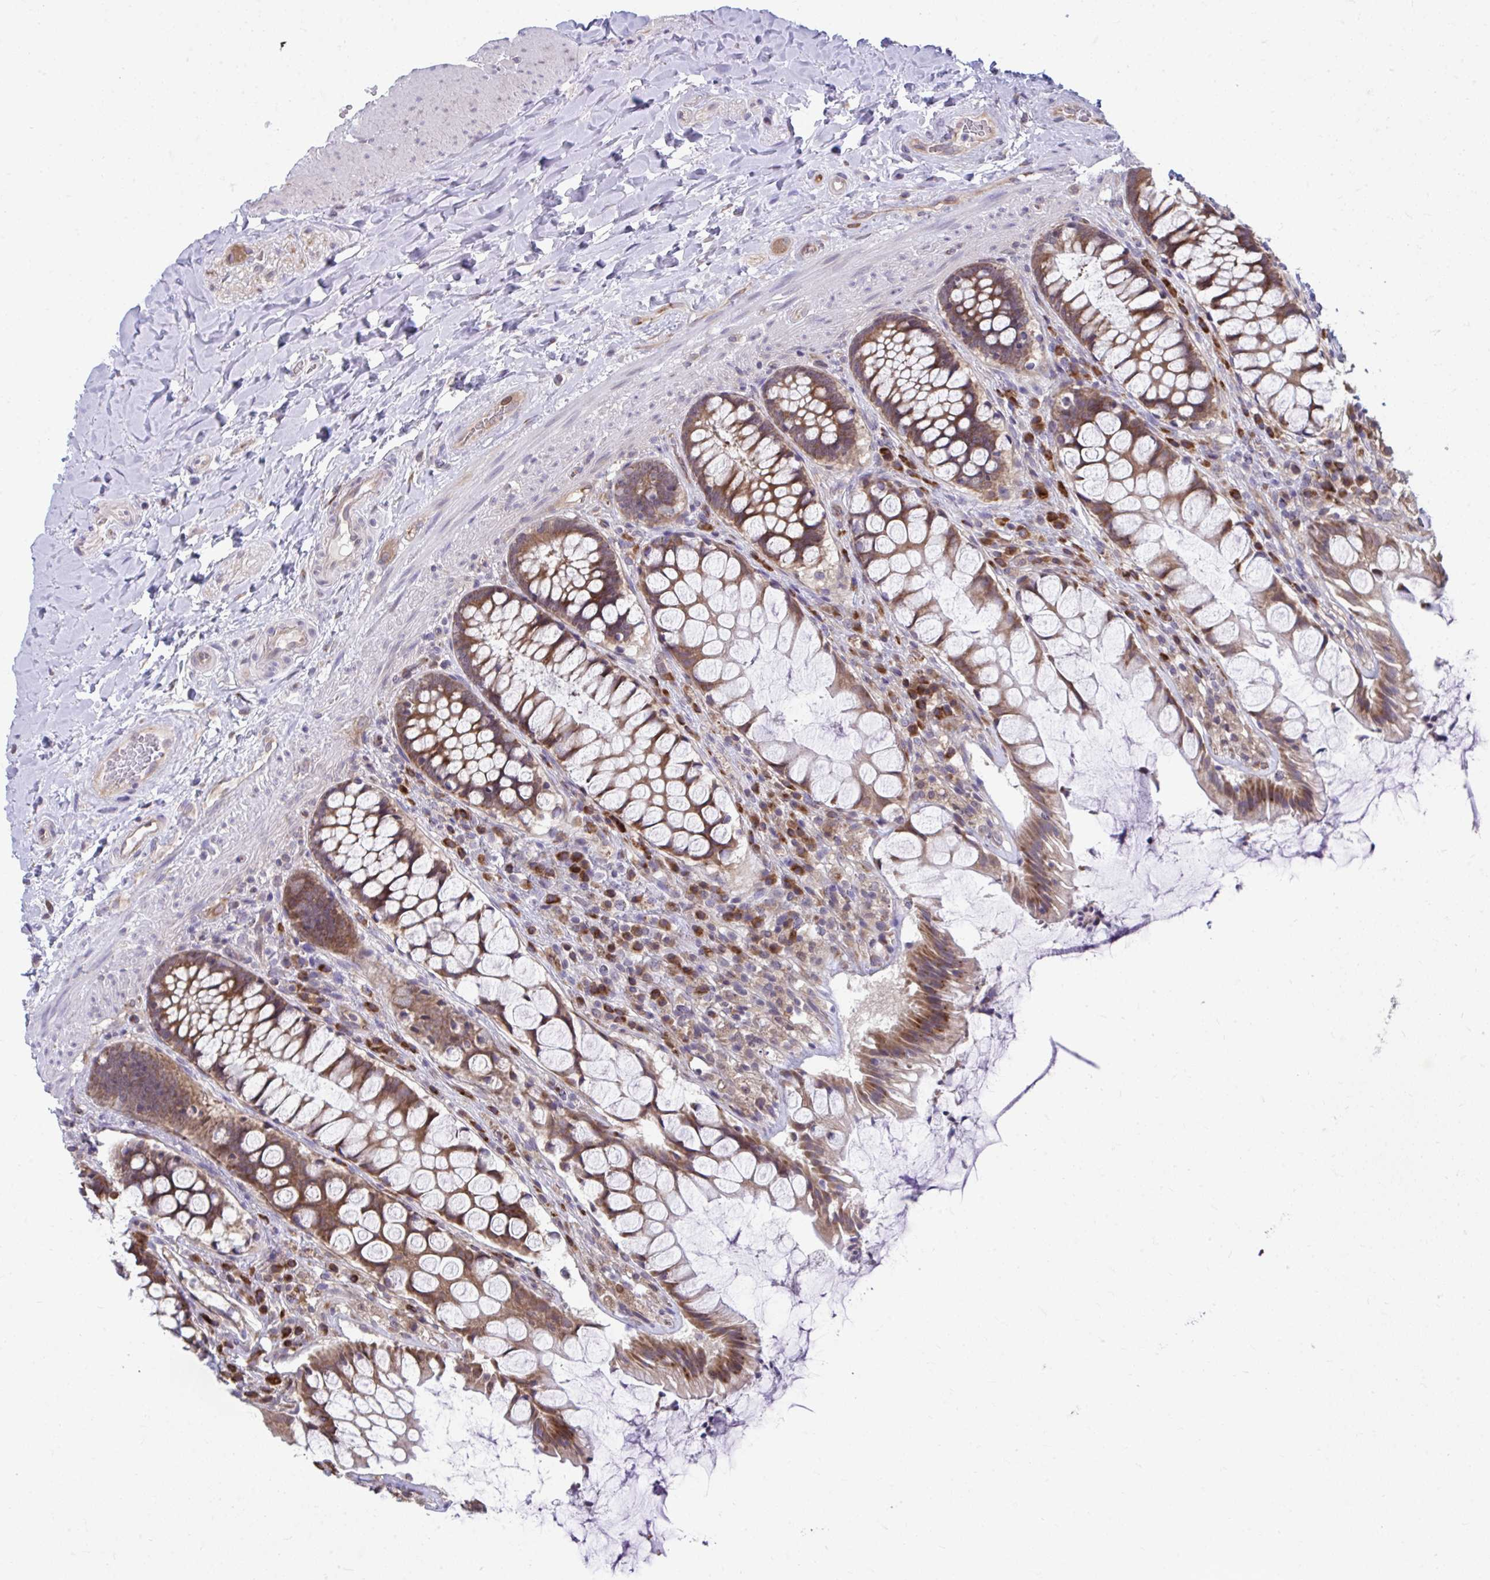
{"staining": {"intensity": "strong", "quantity": ">75%", "location": "cytoplasmic/membranous"}, "tissue": "rectum", "cell_type": "Glandular cells", "image_type": "normal", "snomed": [{"axis": "morphology", "description": "Normal tissue, NOS"}, {"axis": "topography", "description": "Rectum"}], "caption": "About >75% of glandular cells in normal human rectum demonstrate strong cytoplasmic/membranous protein positivity as visualized by brown immunohistochemical staining.", "gene": "SELENON", "patient": {"sex": "female", "age": 58}}